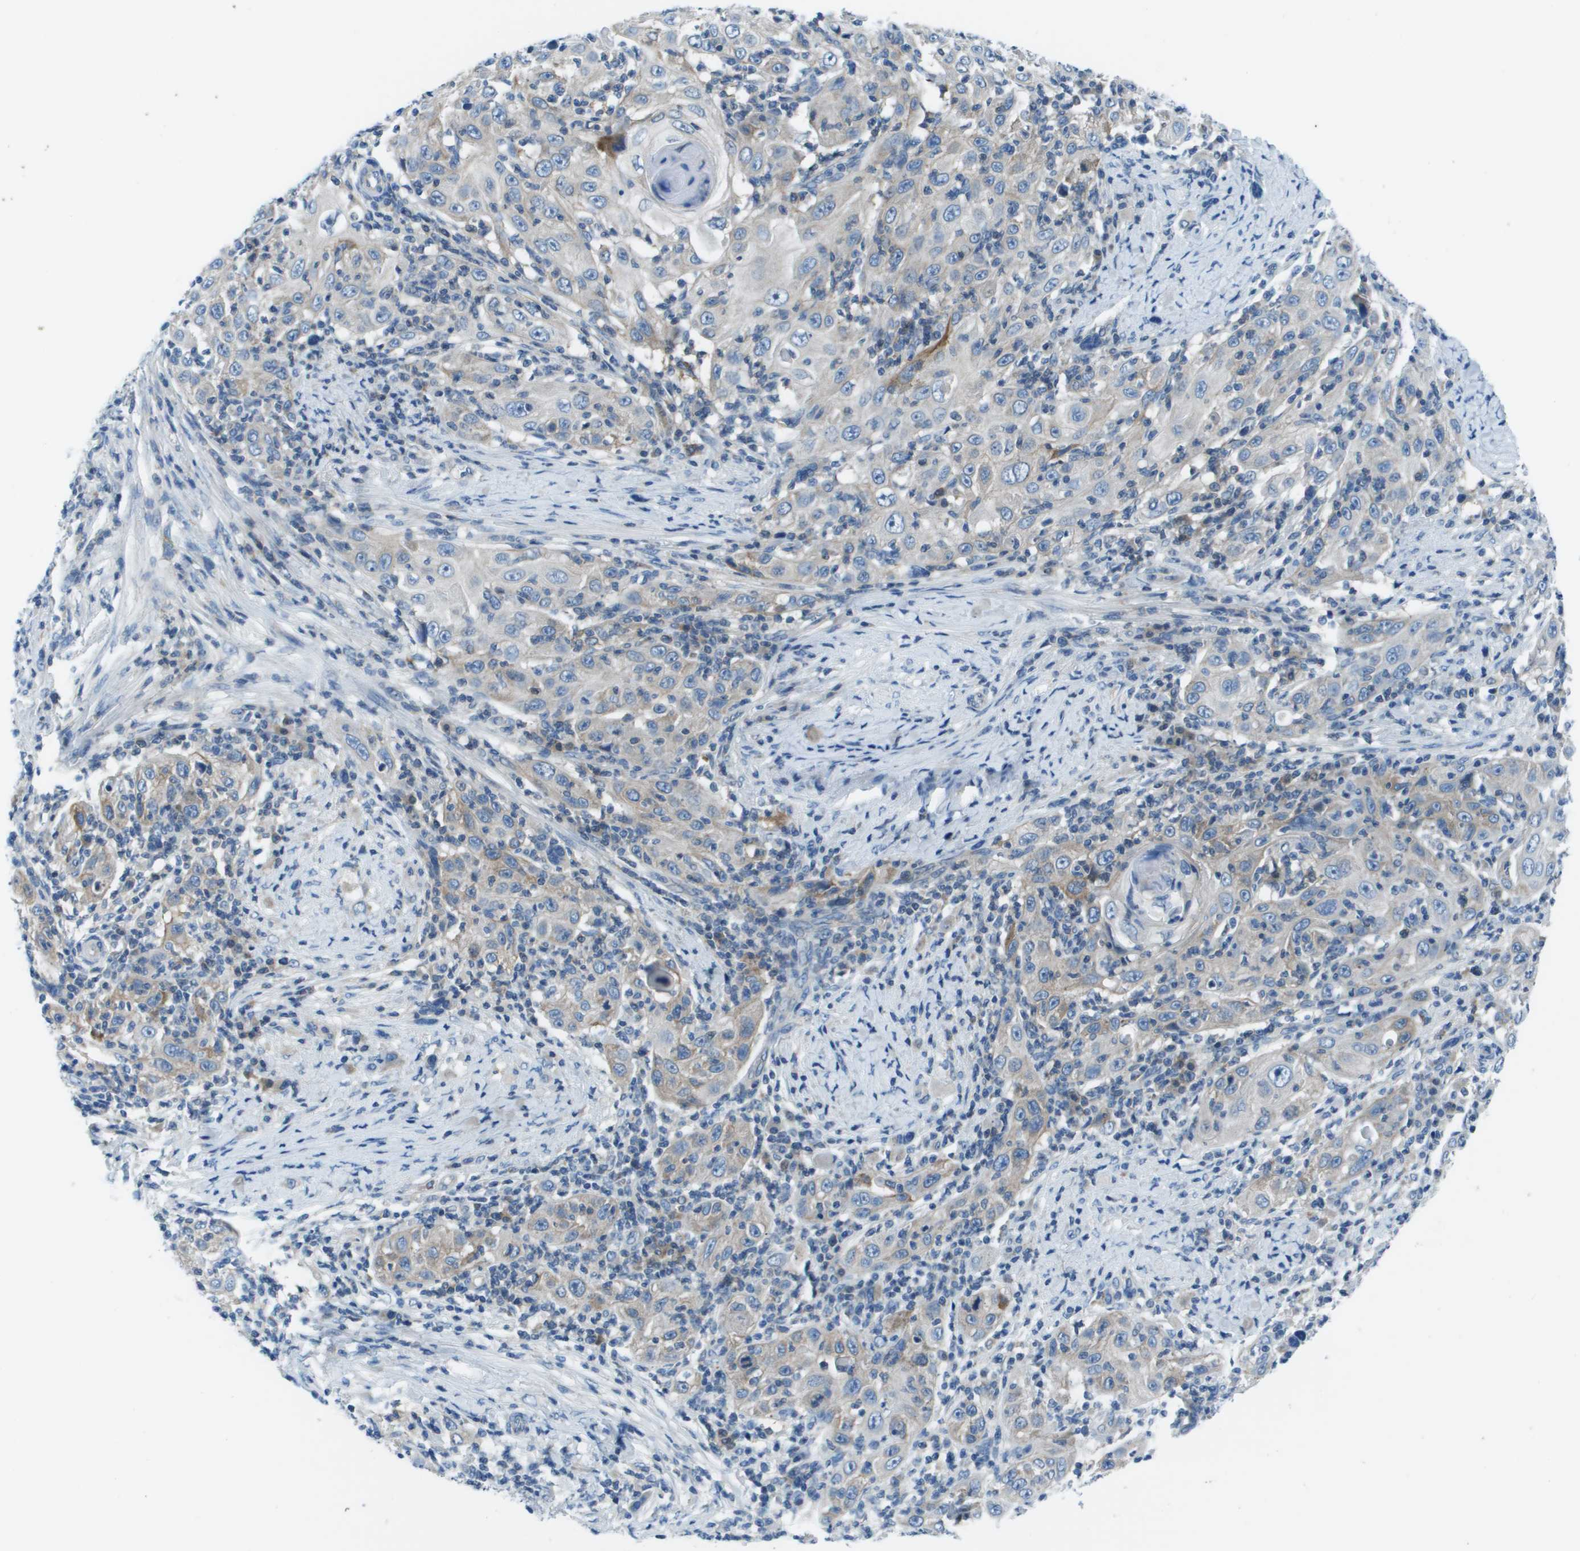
{"staining": {"intensity": "weak", "quantity": "<25%", "location": "cytoplasmic/membranous"}, "tissue": "skin cancer", "cell_type": "Tumor cells", "image_type": "cancer", "snomed": [{"axis": "morphology", "description": "Squamous cell carcinoma, NOS"}, {"axis": "topography", "description": "Skin"}], "caption": "Protein analysis of squamous cell carcinoma (skin) reveals no significant positivity in tumor cells. (Brightfield microscopy of DAB IHC at high magnification).", "gene": "STIP1", "patient": {"sex": "female", "age": 88}}